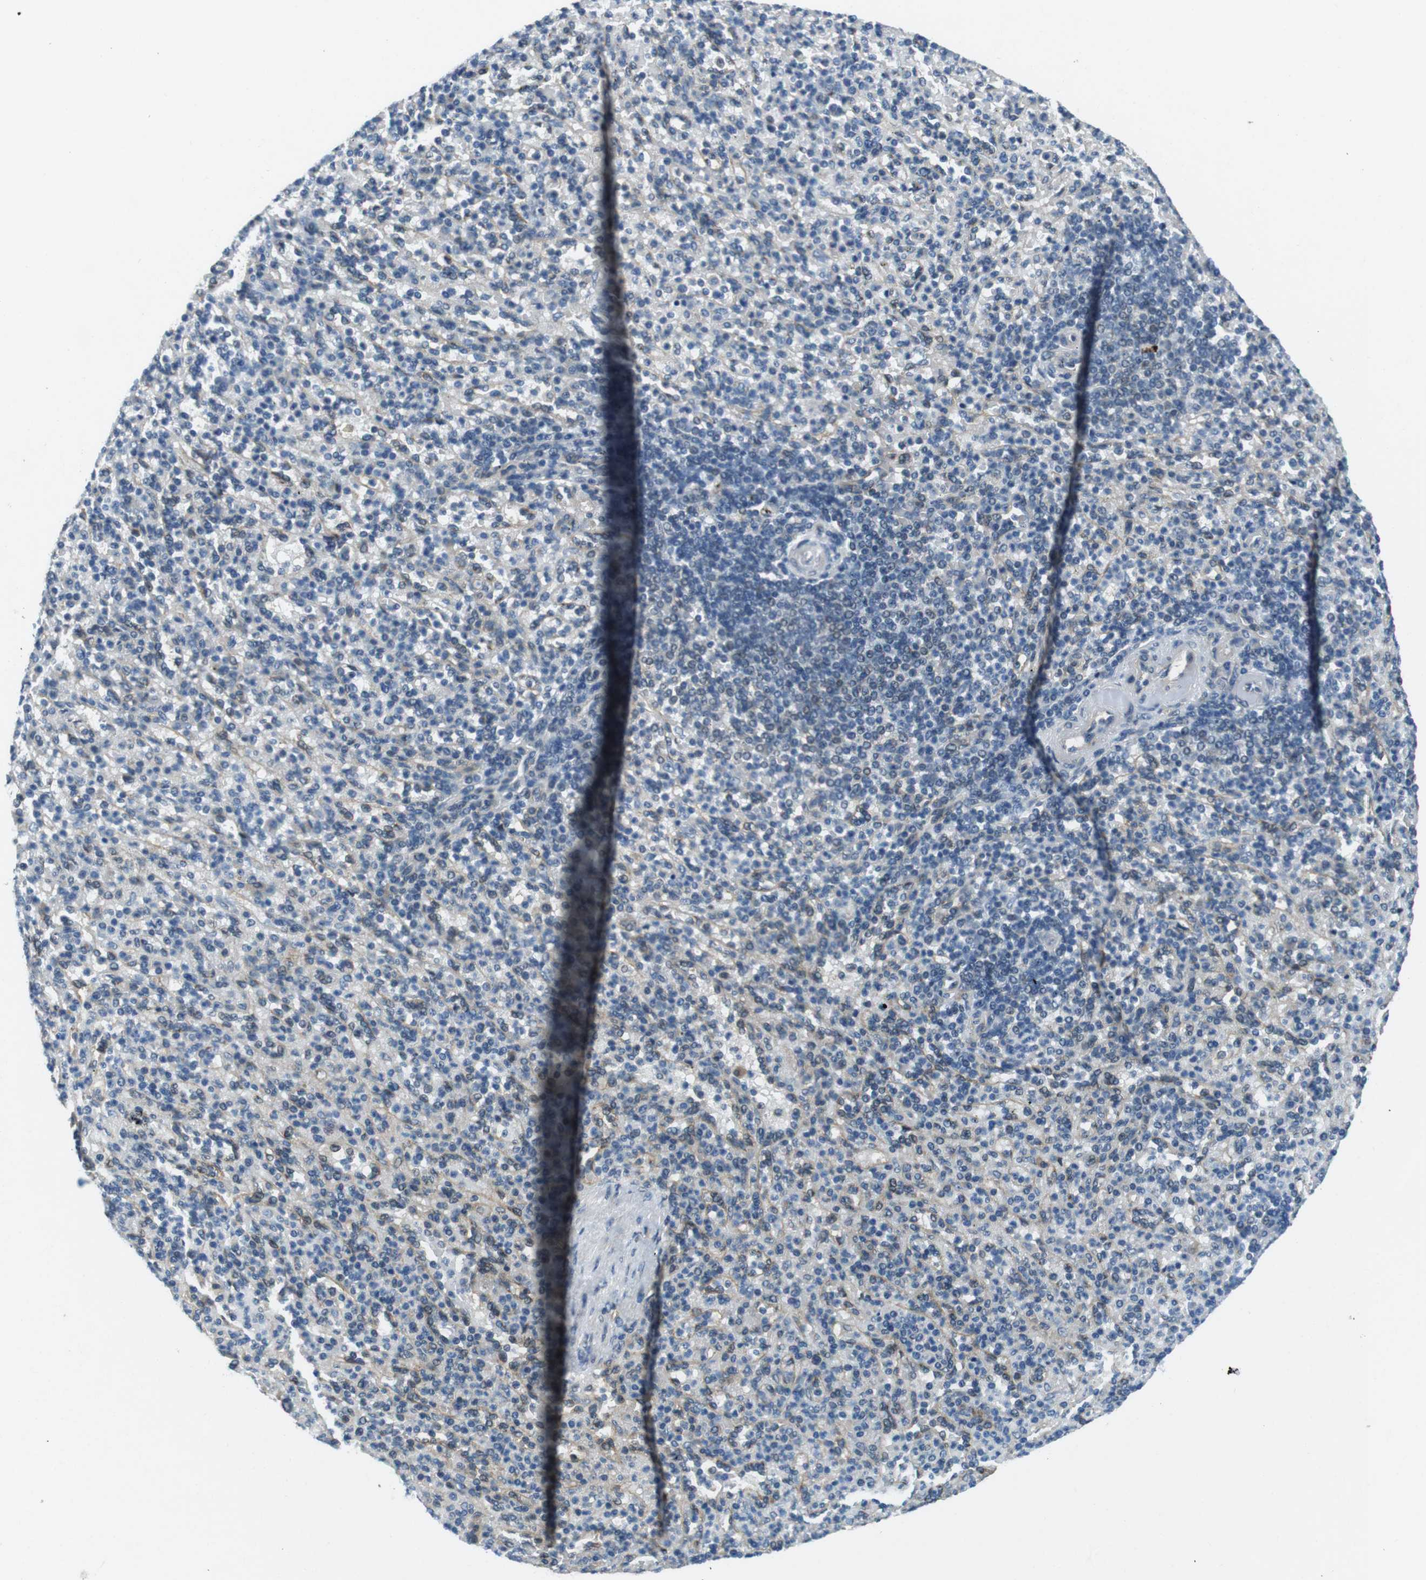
{"staining": {"intensity": "negative", "quantity": "none", "location": "none"}, "tissue": "spleen", "cell_type": "Cells in red pulp", "image_type": "normal", "snomed": [{"axis": "morphology", "description": "Normal tissue, NOS"}, {"axis": "topography", "description": "Spleen"}], "caption": "Protein analysis of benign spleen exhibits no significant positivity in cells in red pulp.", "gene": "PALD1", "patient": {"sex": "female", "age": 74}}